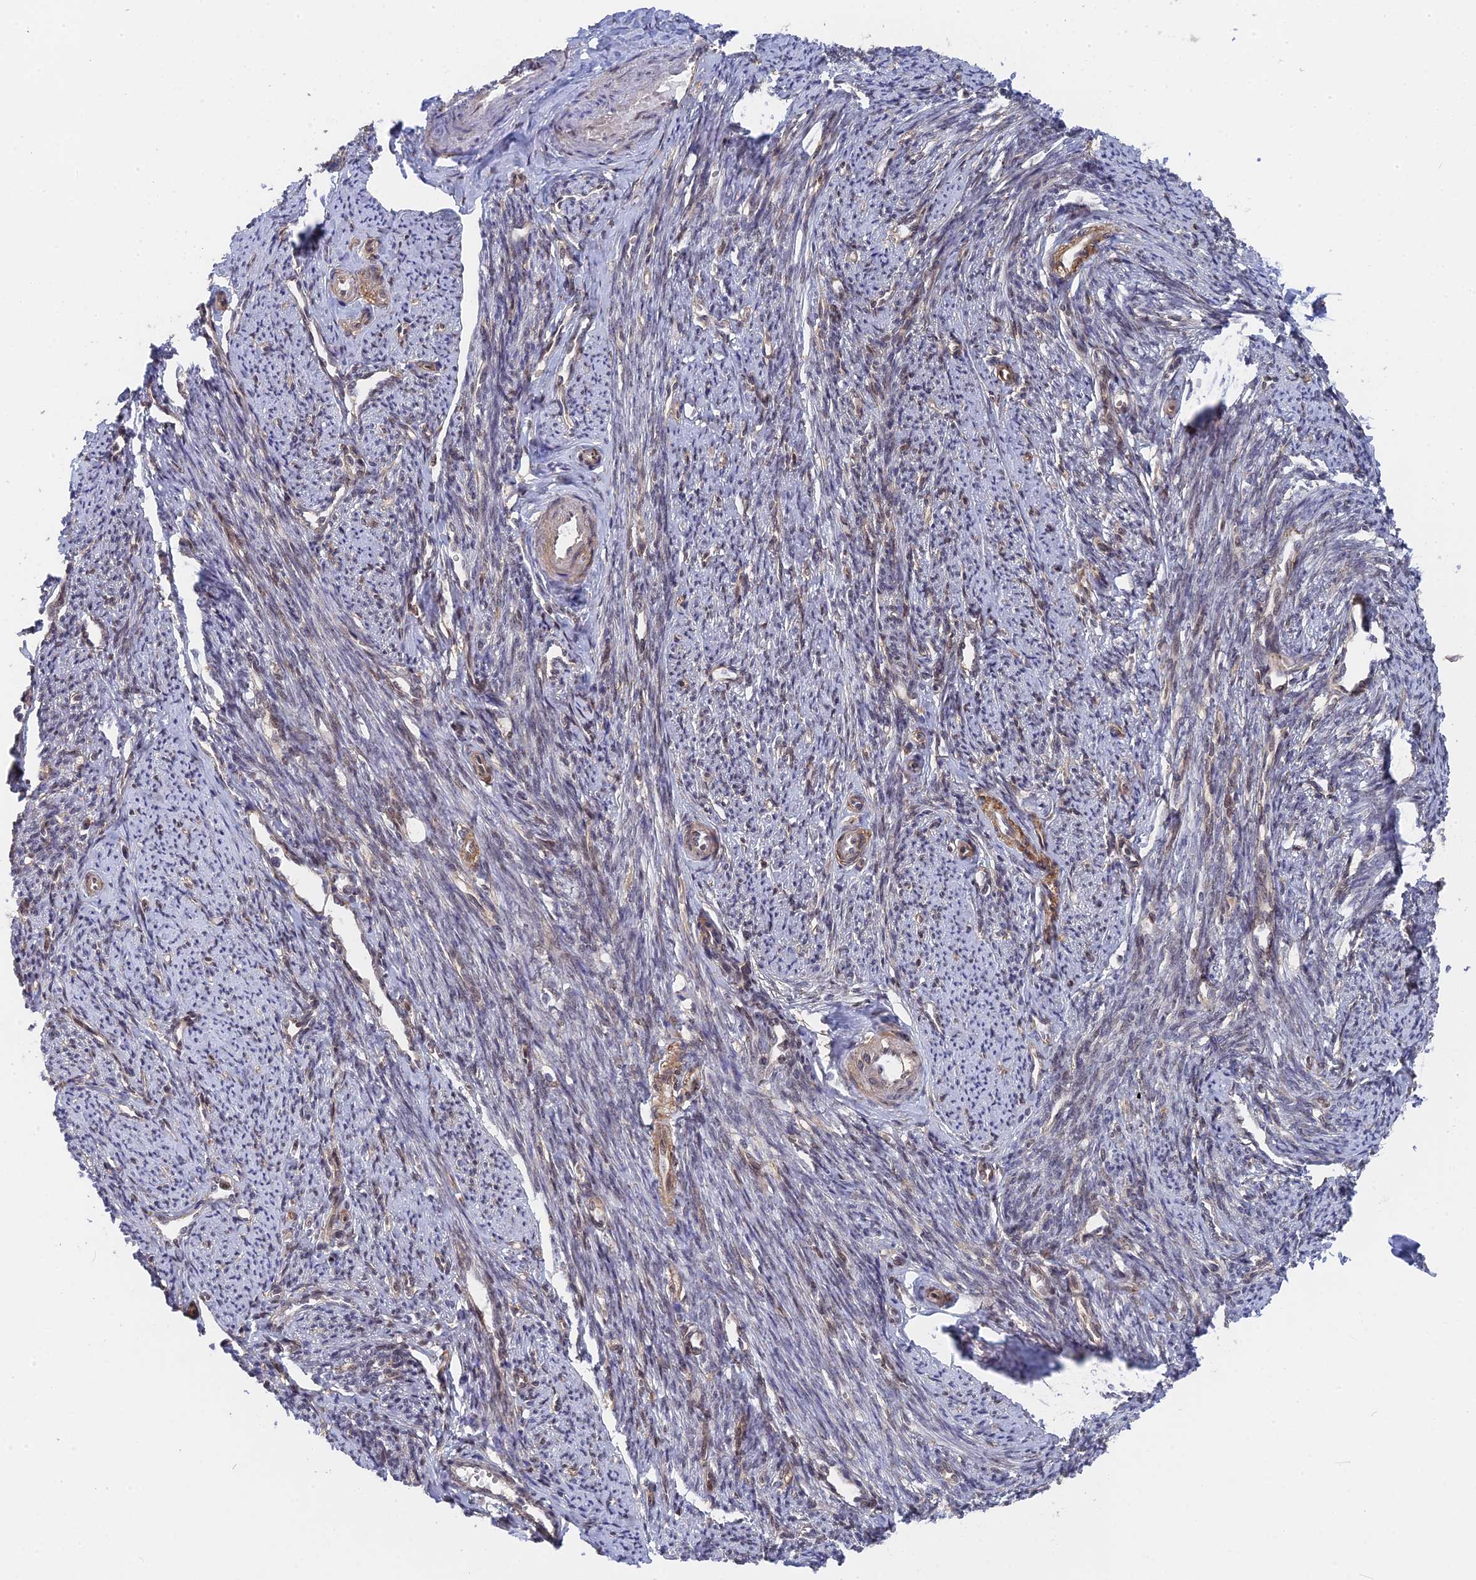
{"staining": {"intensity": "moderate", "quantity": "25%-75%", "location": "cytoplasmic/membranous,nuclear"}, "tissue": "smooth muscle", "cell_type": "Smooth muscle cells", "image_type": "normal", "snomed": [{"axis": "morphology", "description": "Normal tissue, NOS"}, {"axis": "topography", "description": "Smooth muscle"}, {"axis": "topography", "description": "Uterus"}], "caption": "This micrograph reveals unremarkable smooth muscle stained with immunohistochemistry to label a protein in brown. The cytoplasmic/membranous,nuclear of smooth muscle cells show moderate positivity for the protein. Nuclei are counter-stained blue.", "gene": "CCDC85A", "patient": {"sex": "female", "age": 59}}